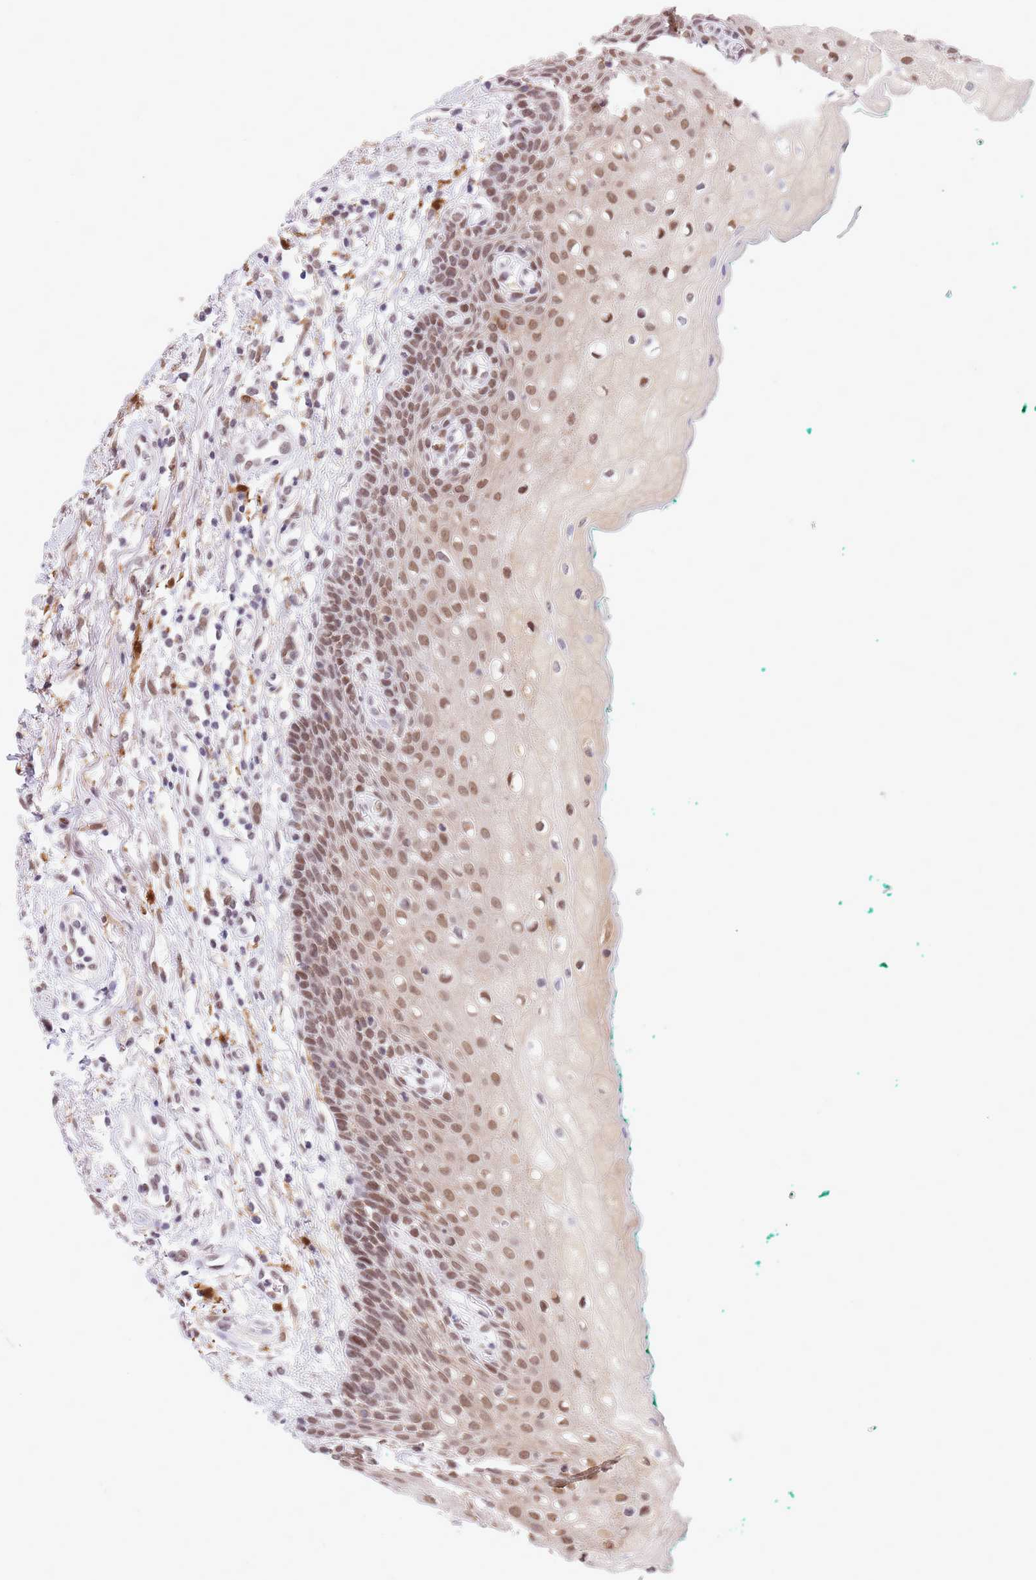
{"staining": {"intensity": "moderate", "quantity": ">75%", "location": "nuclear"}, "tissue": "oral mucosa", "cell_type": "Squamous epithelial cells", "image_type": "normal", "snomed": [{"axis": "morphology", "description": "Normal tissue, NOS"}, {"axis": "morphology", "description": "Squamous cell carcinoma, NOS"}, {"axis": "topography", "description": "Oral tissue"}, {"axis": "topography", "description": "Tounge, NOS"}, {"axis": "topography", "description": "Head-Neck"}], "caption": "Squamous epithelial cells display medium levels of moderate nuclear staining in about >75% of cells in unremarkable oral mucosa.", "gene": "TRIM32", "patient": {"sex": "male", "age": 79}}